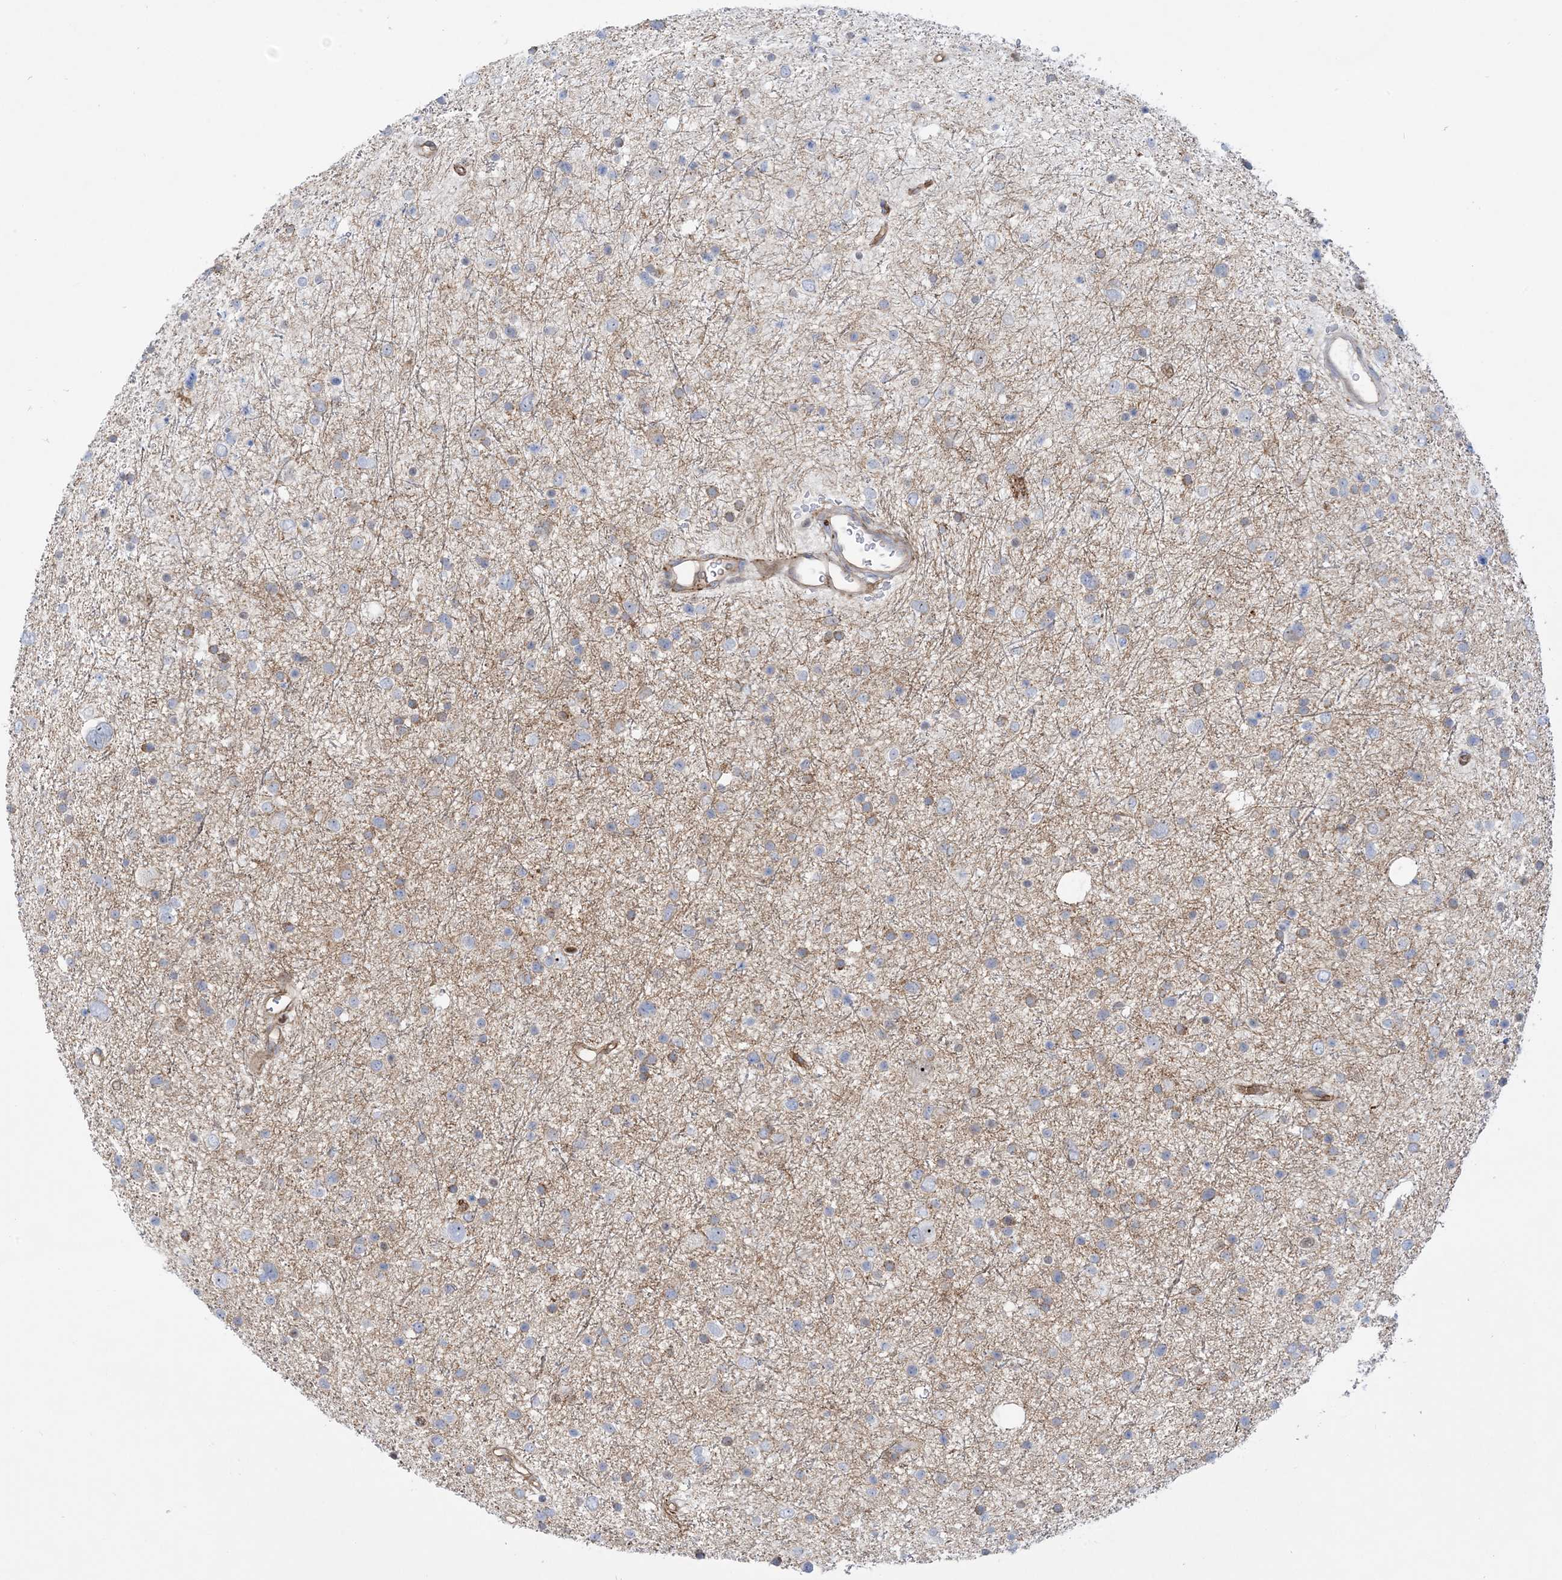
{"staining": {"intensity": "weak", "quantity": "<25%", "location": "cytoplasmic/membranous"}, "tissue": "glioma", "cell_type": "Tumor cells", "image_type": "cancer", "snomed": [{"axis": "morphology", "description": "Glioma, malignant, Low grade"}, {"axis": "topography", "description": "Brain"}], "caption": "A photomicrograph of low-grade glioma (malignant) stained for a protein demonstrates no brown staining in tumor cells.", "gene": "MARS2", "patient": {"sex": "female", "age": 37}}